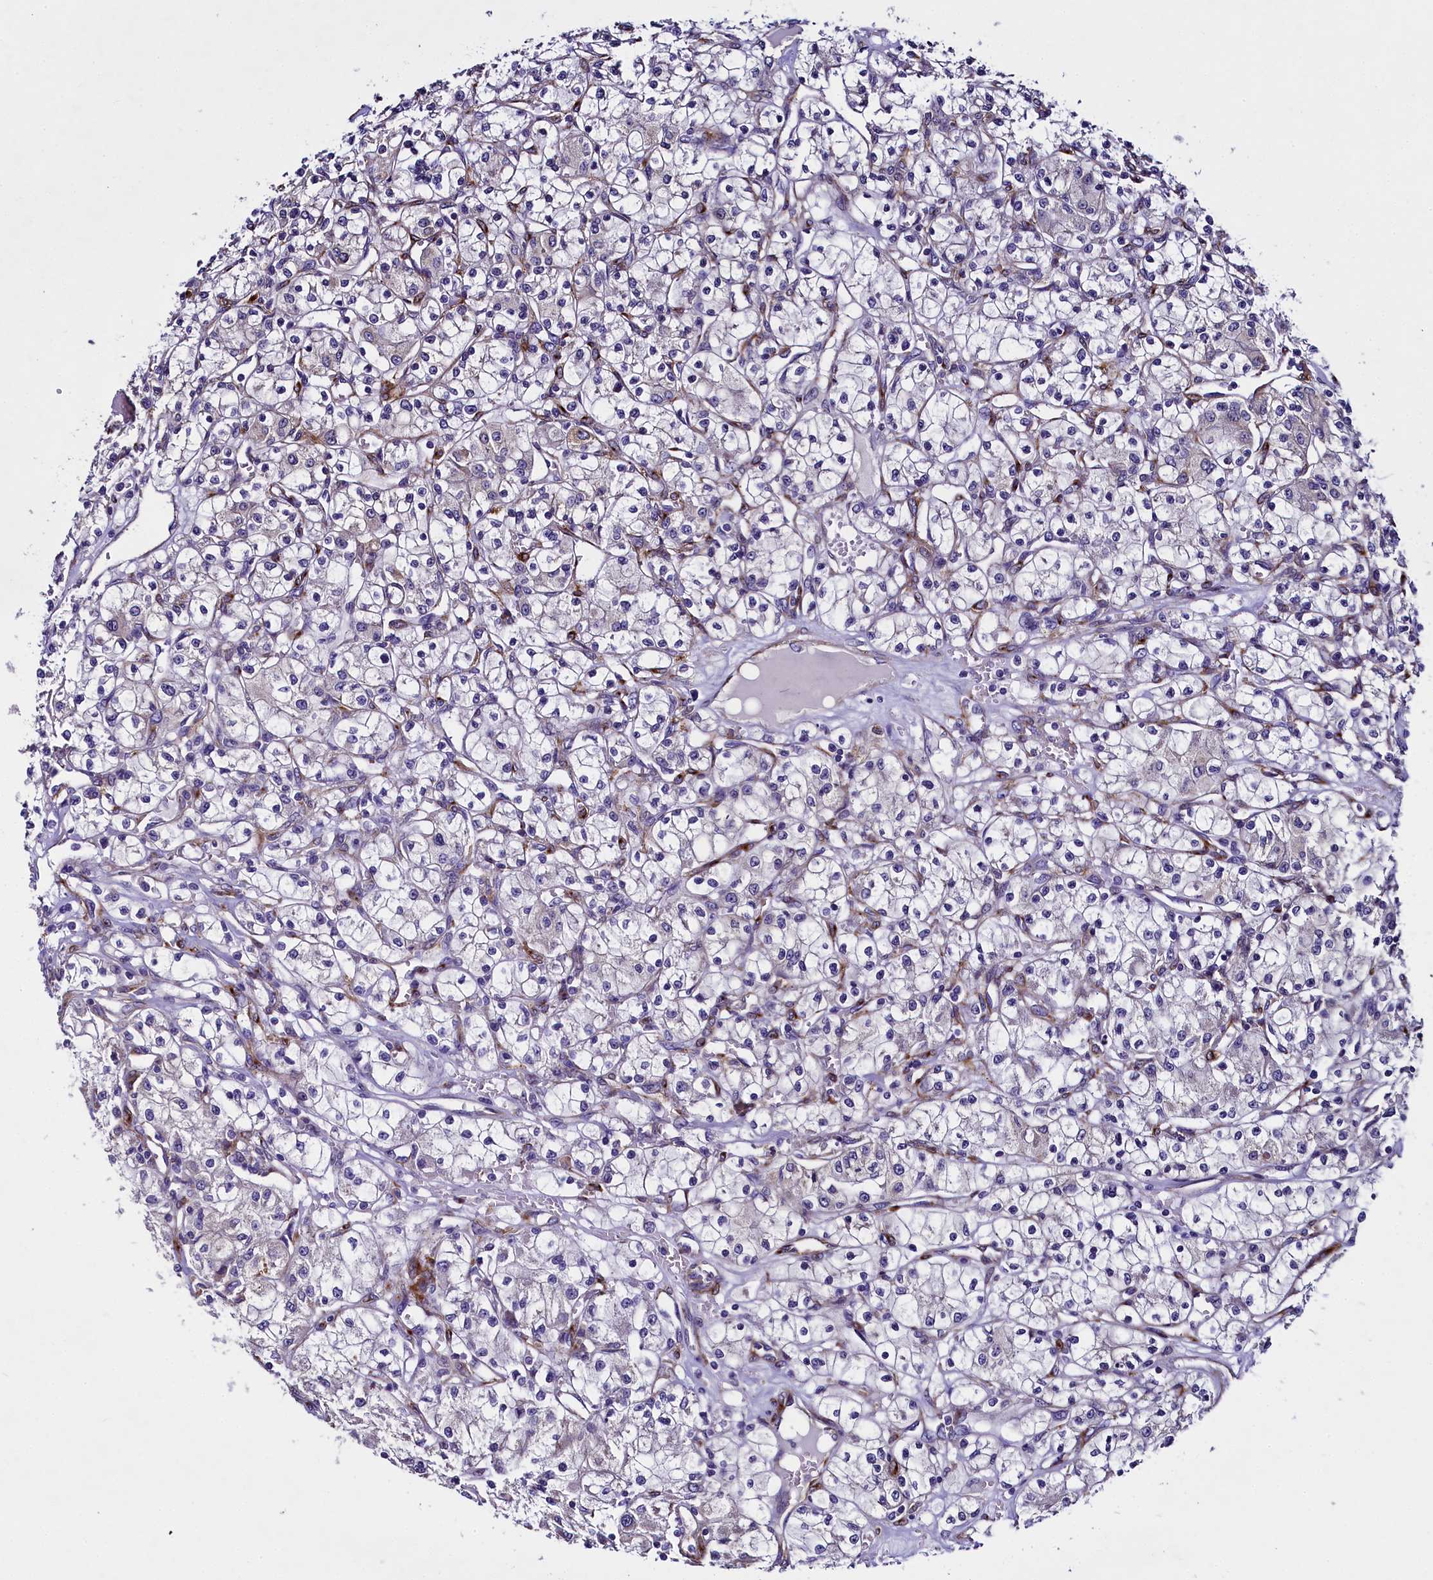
{"staining": {"intensity": "negative", "quantity": "none", "location": "none"}, "tissue": "renal cancer", "cell_type": "Tumor cells", "image_type": "cancer", "snomed": [{"axis": "morphology", "description": "Adenocarcinoma, NOS"}, {"axis": "topography", "description": "Kidney"}], "caption": "A high-resolution photomicrograph shows immunohistochemistry (IHC) staining of renal cancer, which exhibits no significant positivity in tumor cells.", "gene": "MRC2", "patient": {"sex": "female", "age": 59}}